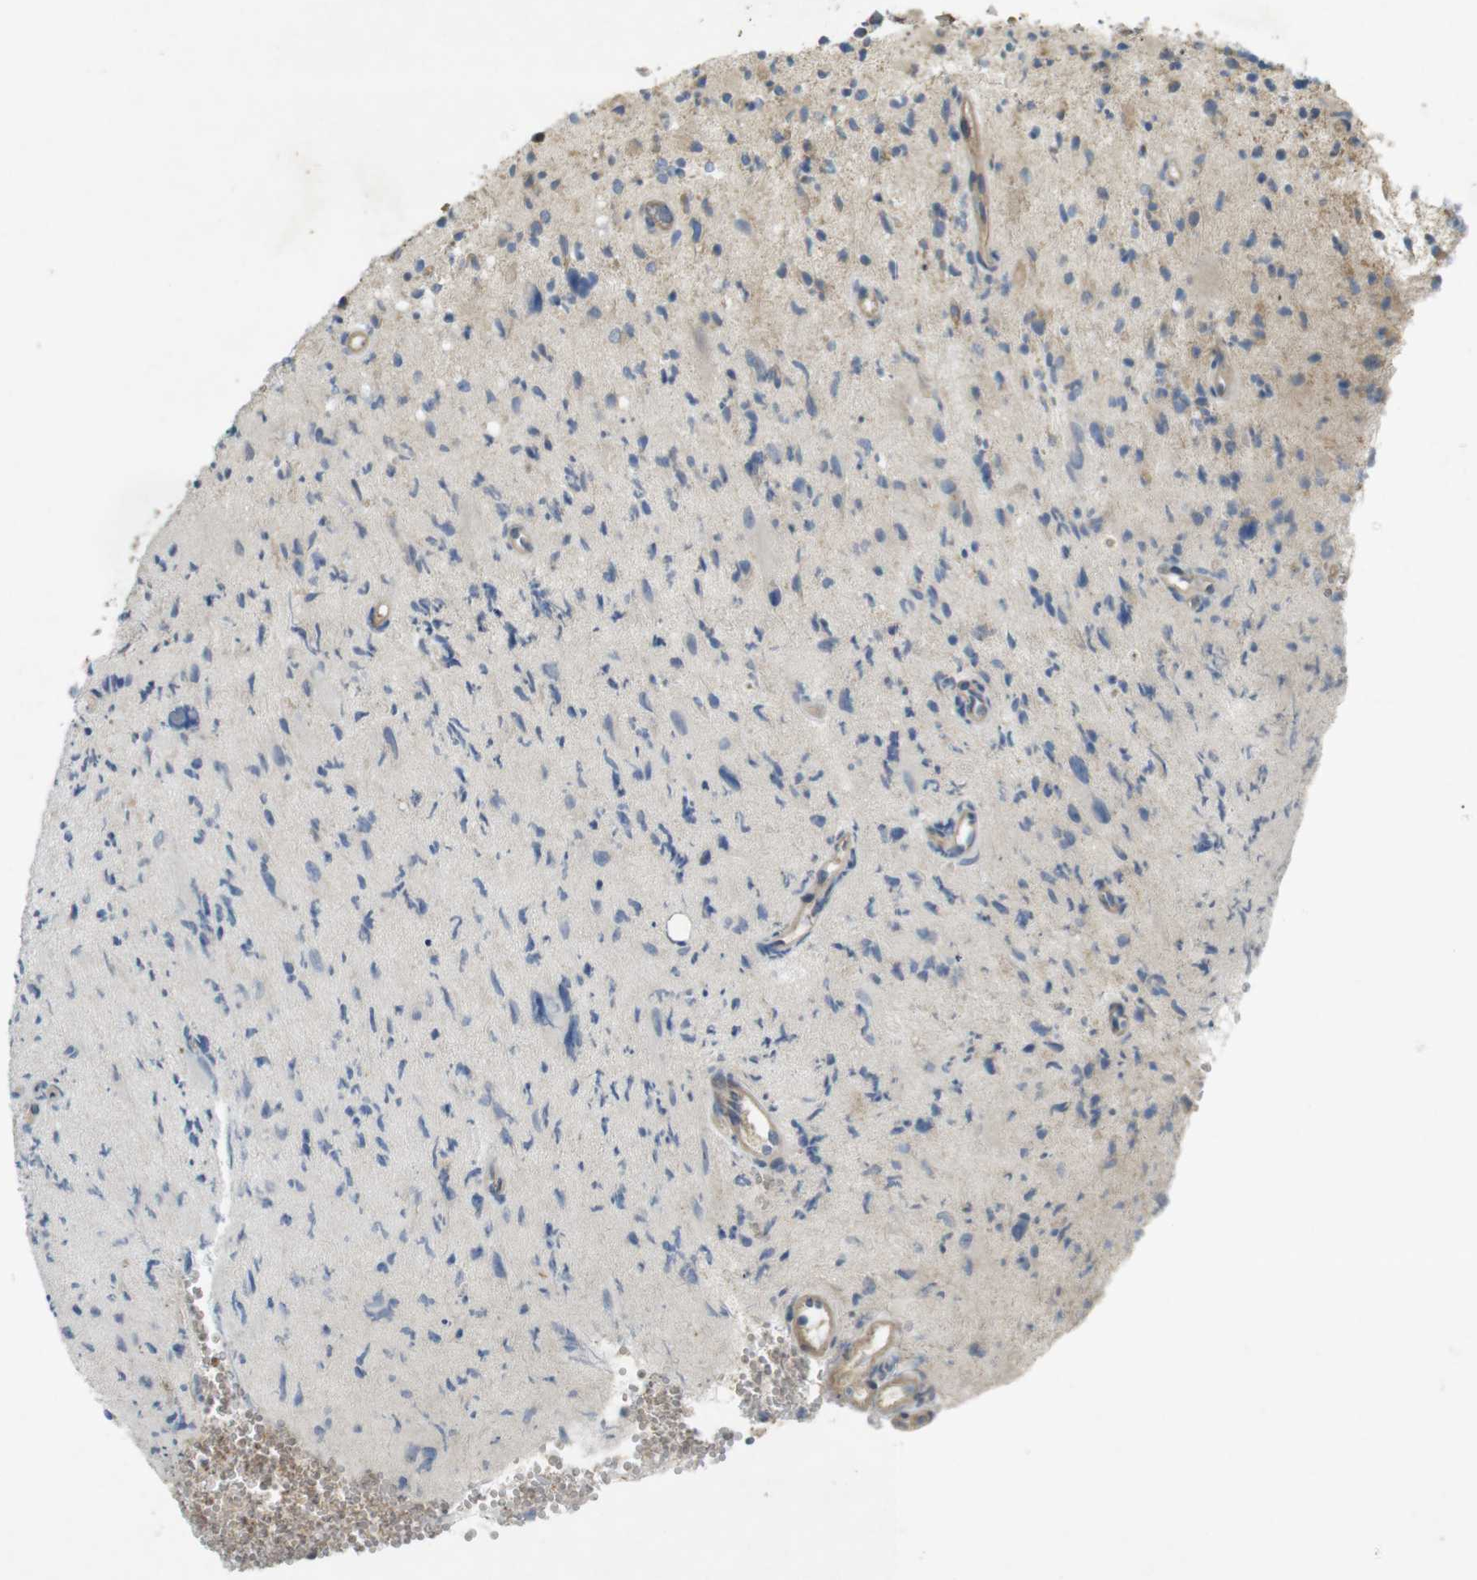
{"staining": {"intensity": "moderate", "quantity": "25%-75%", "location": "cytoplasmic/membranous"}, "tissue": "glioma", "cell_type": "Tumor cells", "image_type": "cancer", "snomed": [{"axis": "morphology", "description": "Glioma, malignant, High grade"}, {"axis": "topography", "description": "Brain"}], "caption": "The histopathology image reveals a brown stain indicating the presence of a protein in the cytoplasmic/membranous of tumor cells in glioma.", "gene": "CLTC", "patient": {"sex": "male", "age": 48}}